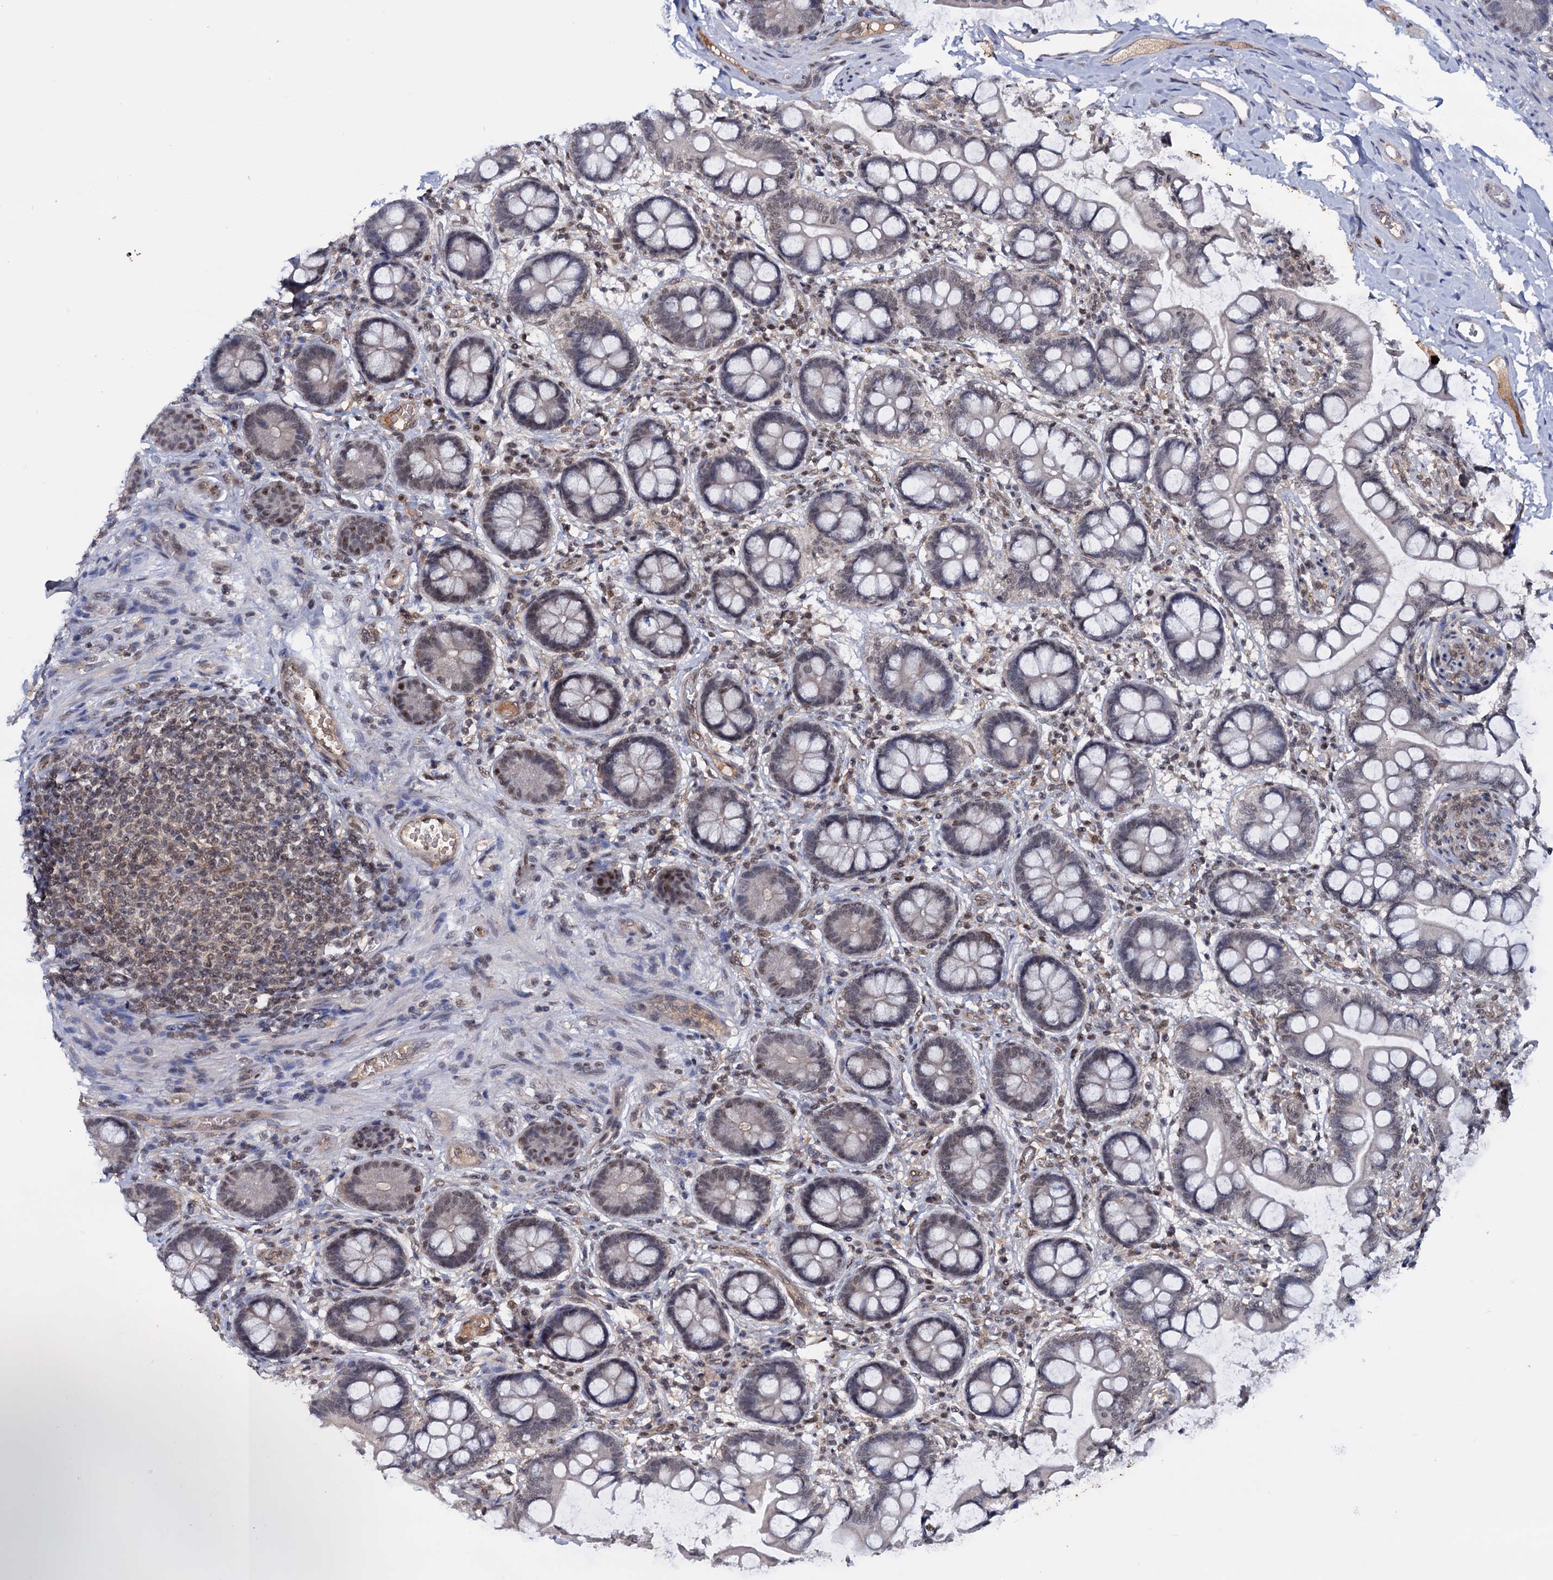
{"staining": {"intensity": "moderate", "quantity": "25%-75%", "location": "nuclear"}, "tissue": "small intestine", "cell_type": "Glandular cells", "image_type": "normal", "snomed": [{"axis": "morphology", "description": "Normal tissue, NOS"}, {"axis": "topography", "description": "Small intestine"}], "caption": "High-power microscopy captured an immunohistochemistry histopathology image of benign small intestine, revealing moderate nuclear expression in approximately 25%-75% of glandular cells.", "gene": "TBC1D12", "patient": {"sex": "male", "age": 52}}